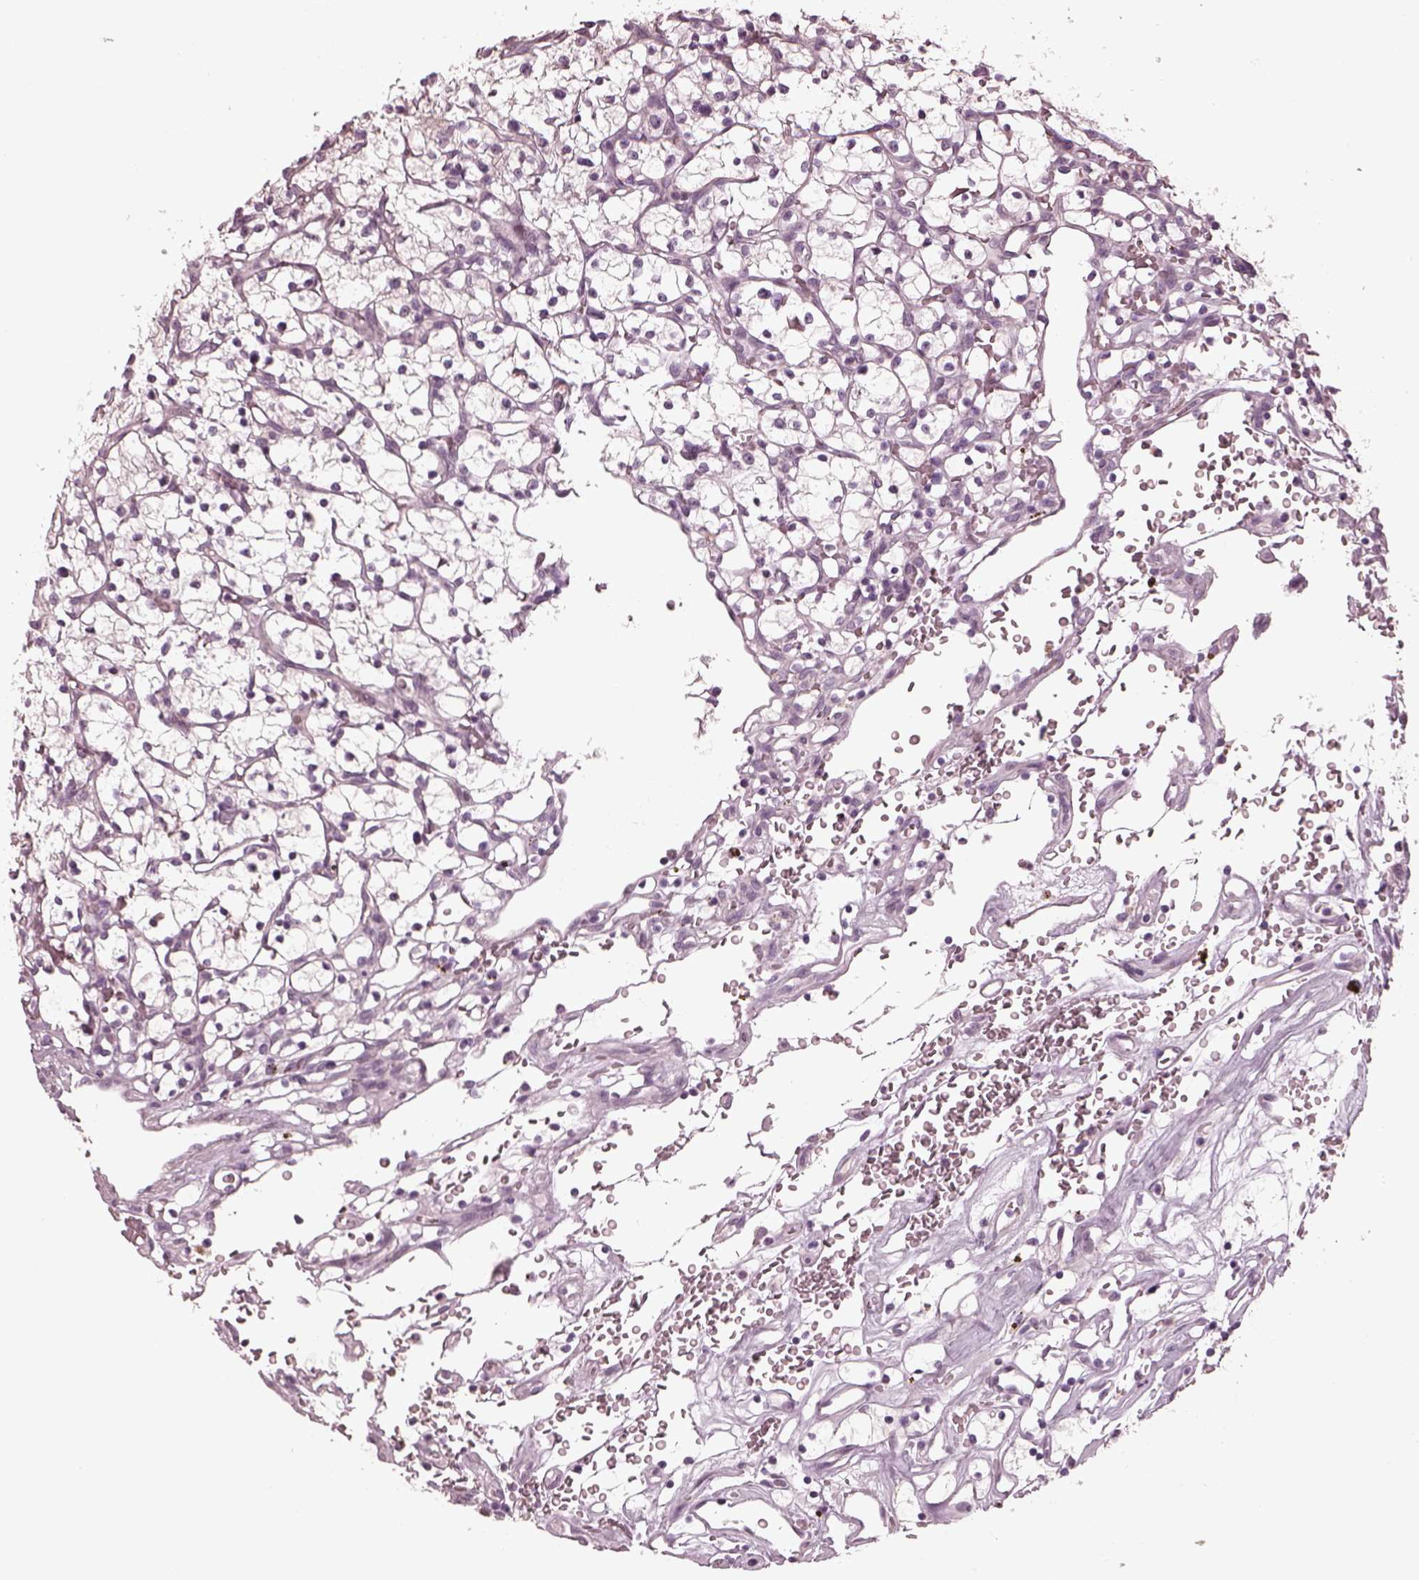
{"staining": {"intensity": "negative", "quantity": "none", "location": "none"}, "tissue": "renal cancer", "cell_type": "Tumor cells", "image_type": "cancer", "snomed": [{"axis": "morphology", "description": "Adenocarcinoma, NOS"}, {"axis": "topography", "description": "Kidney"}], "caption": "This photomicrograph is of renal cancer stained with immunohistochemistry (IHC) to label a protein in brown with the nuclei are counter-stained blue. There is no expression in tumor cells.", "gene": "RCVRN", "patient": {"sex": "female", "age": 64}}